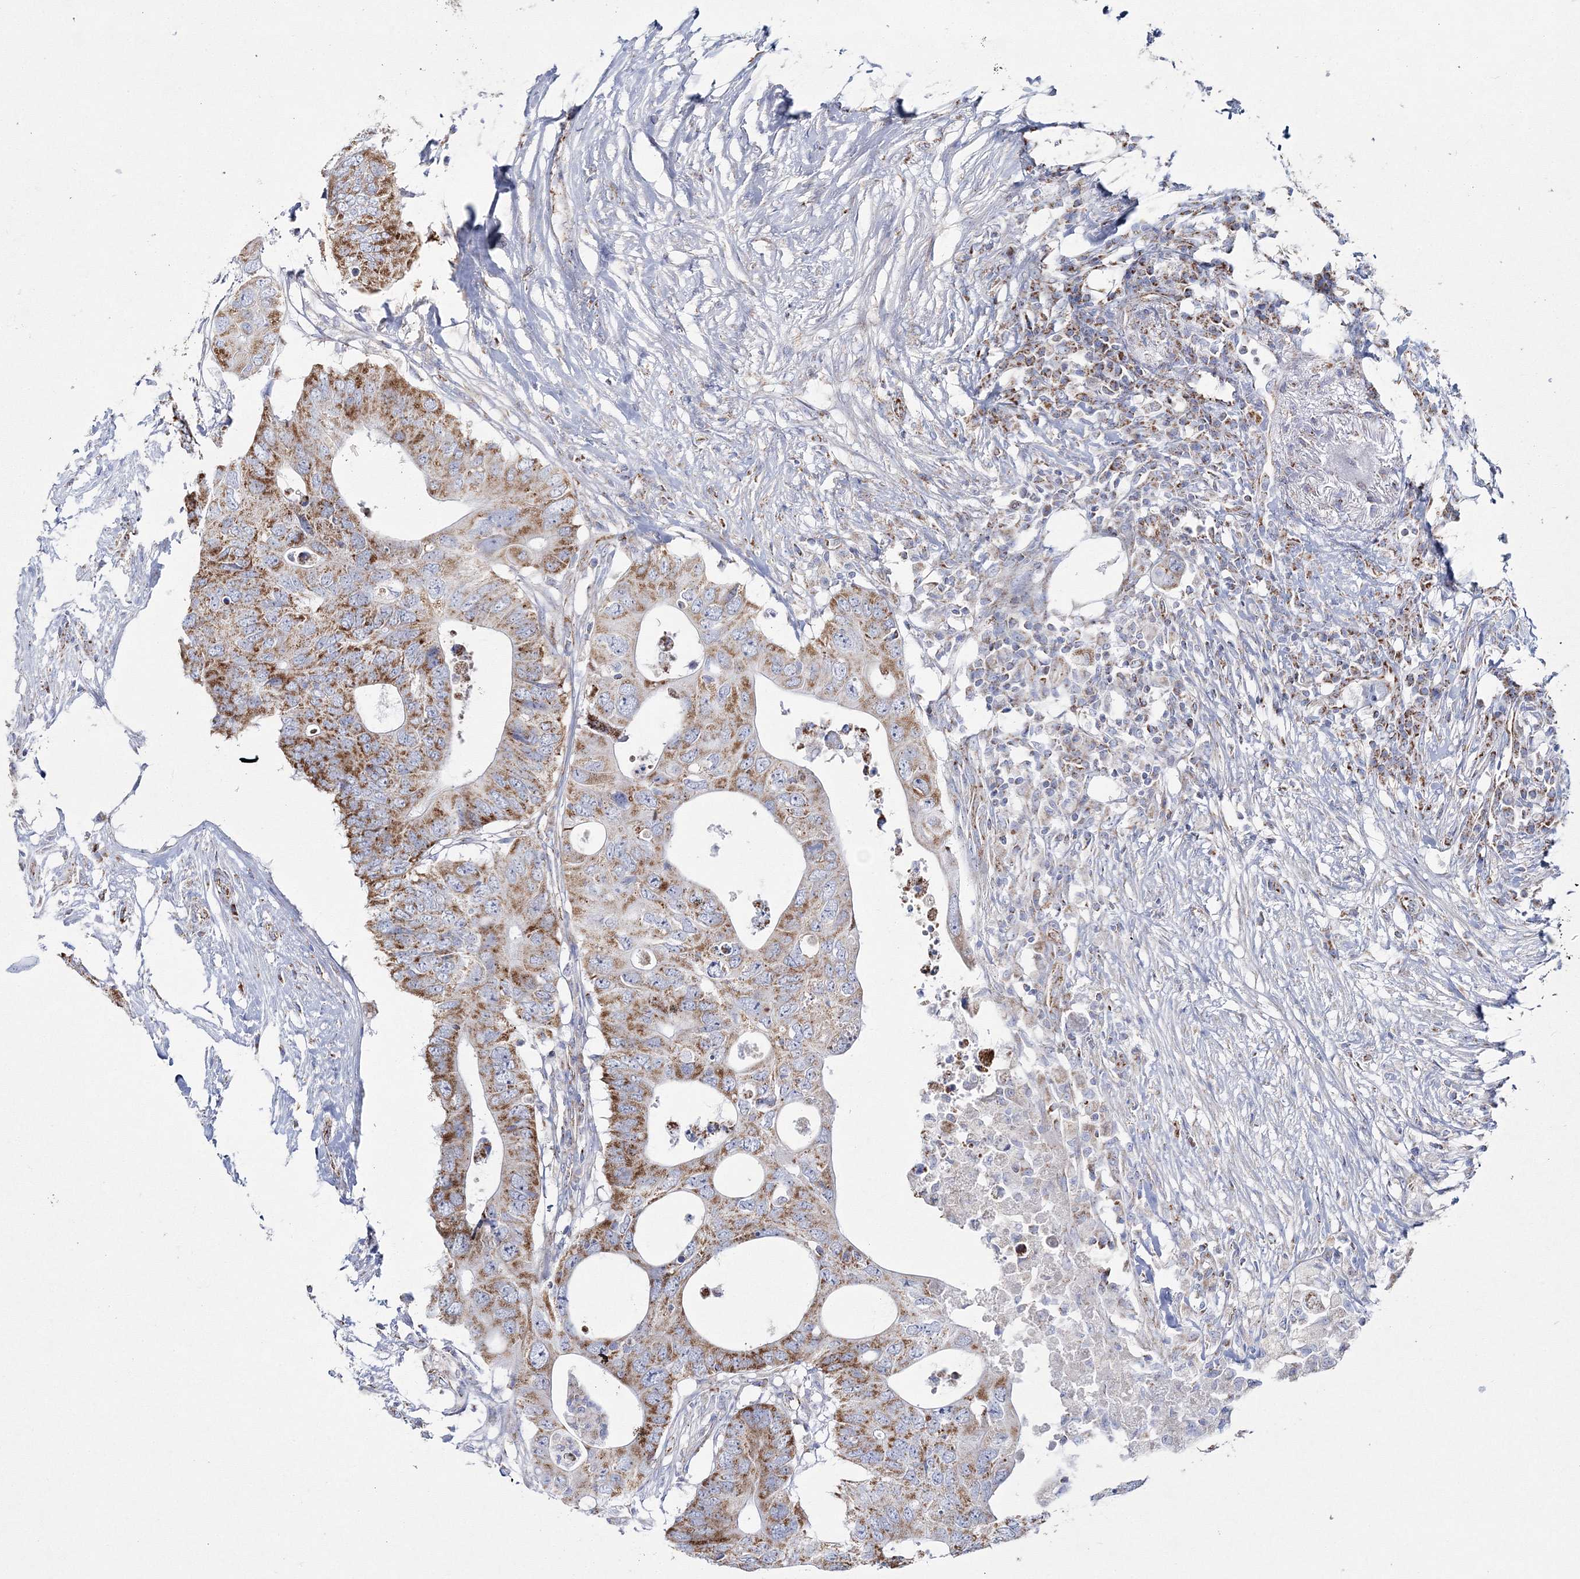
{"staining": {"intensity": "moderate", "quantity": ">75%", "location": "cytoplasmic/membranous"}, "tissue": "colorectal cancer", "cell_type": "Tumor cells", "image_type": "cancer", "snomed": [{"axis": "morphology", "description": "Adenocarcinoma, NOS"}, {"axis": "topography", "description": "Colon"}], "caption": "This is a micrograph of IHC staining of colorectal cancer (adenocarcinoma), which shows moderate staining in the cytoplasmic/membranous of tumor cells.", "gene": "HIBCH", "patient": {"sex": "male", "age": 71}}